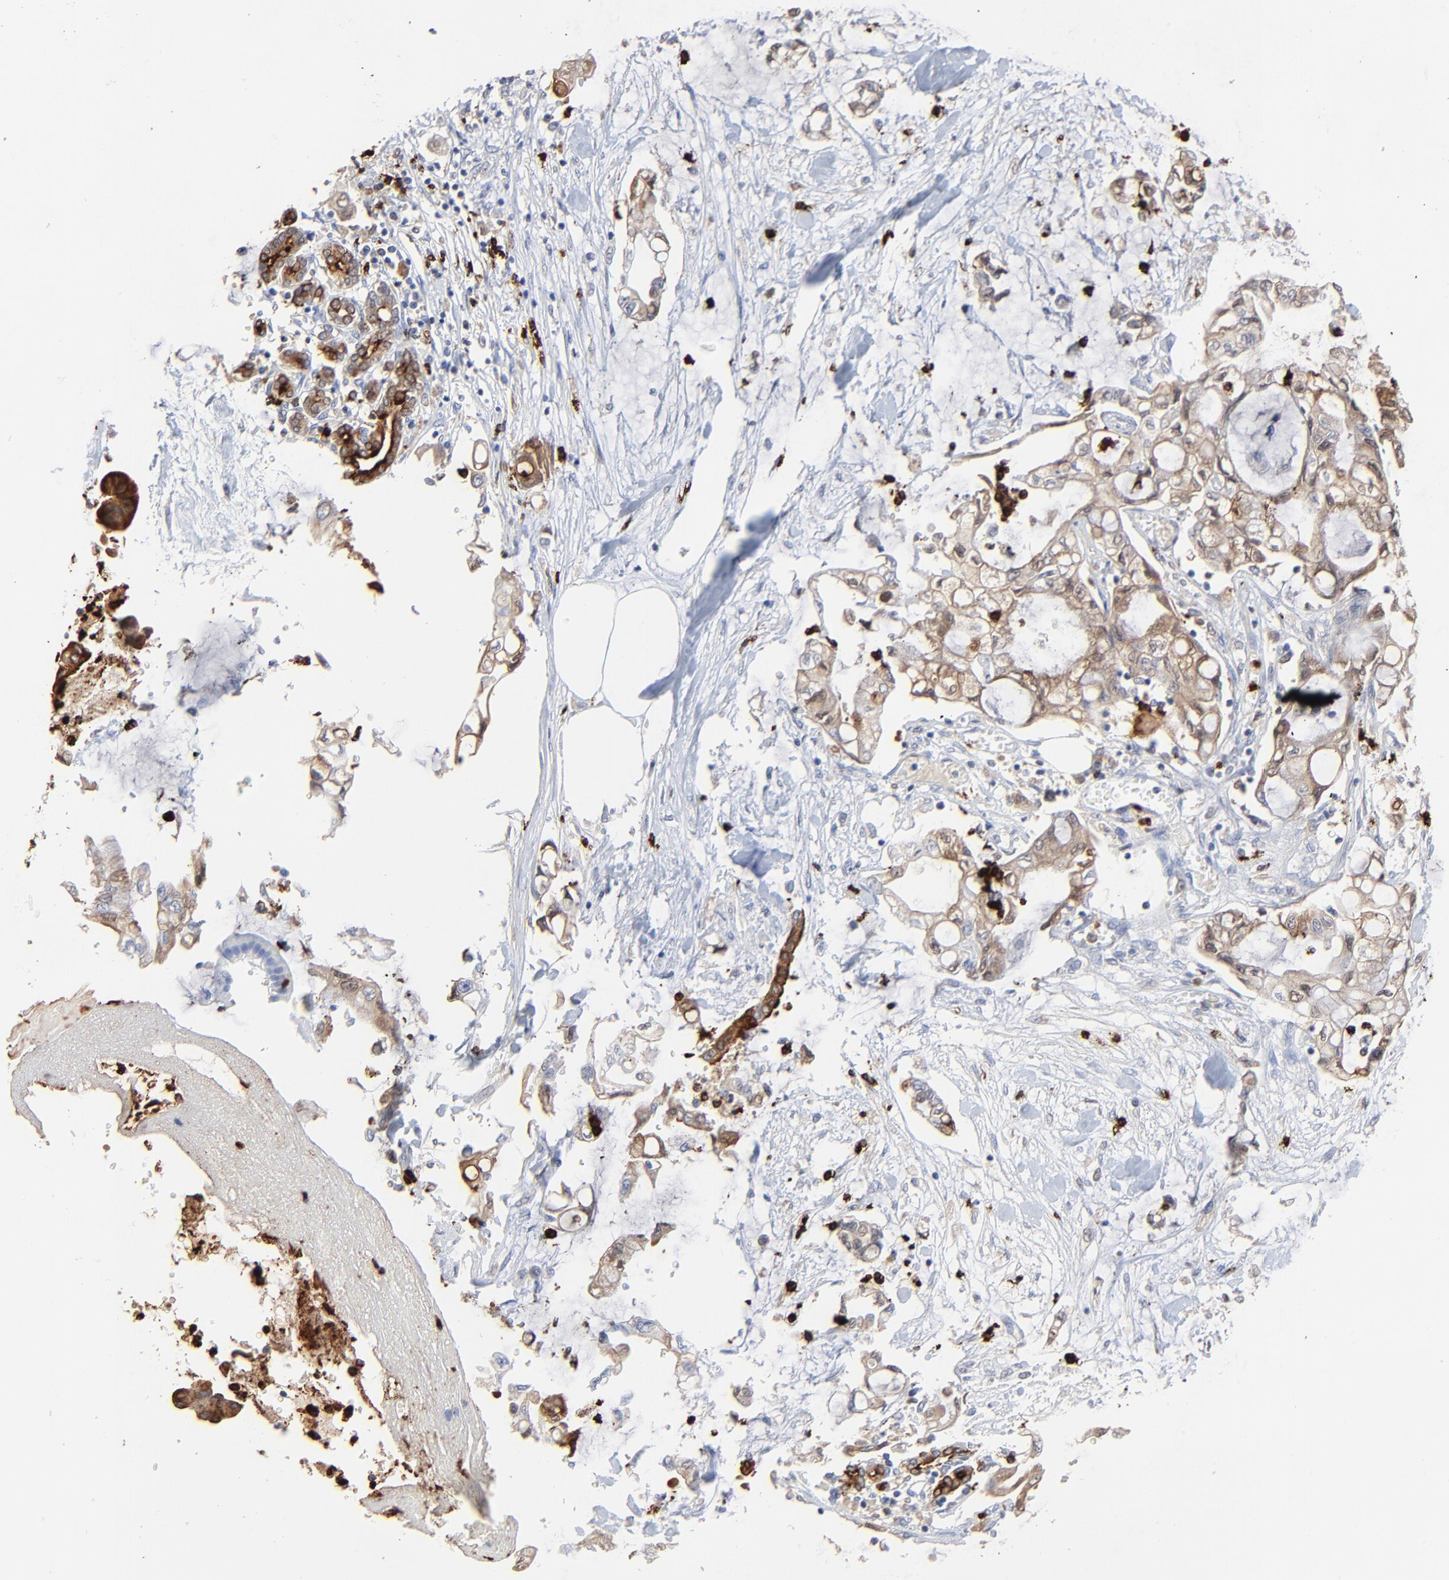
{"staining": {"intensity": "moderate", "quantity": "25%-75%", "location": "cytoplasmic/membranous"}, "tissue": "pancreatic cancer", "cell_type": "Tumor cells", "image_type": "cancer", "snomed": [{"axis": "morphology", "description": "Adenocarcinoma, NOS"}, {"axis": "topography", "description": "Pancreas"}], "caption": "Immunohistochemical staining of human pancreatic cancer displays moderate cytoplasmic/membranous protein expression in about 25%-75% of tumor cells.", "gene": "LCN2", "patient": {"sex": "female", "age": 70}}